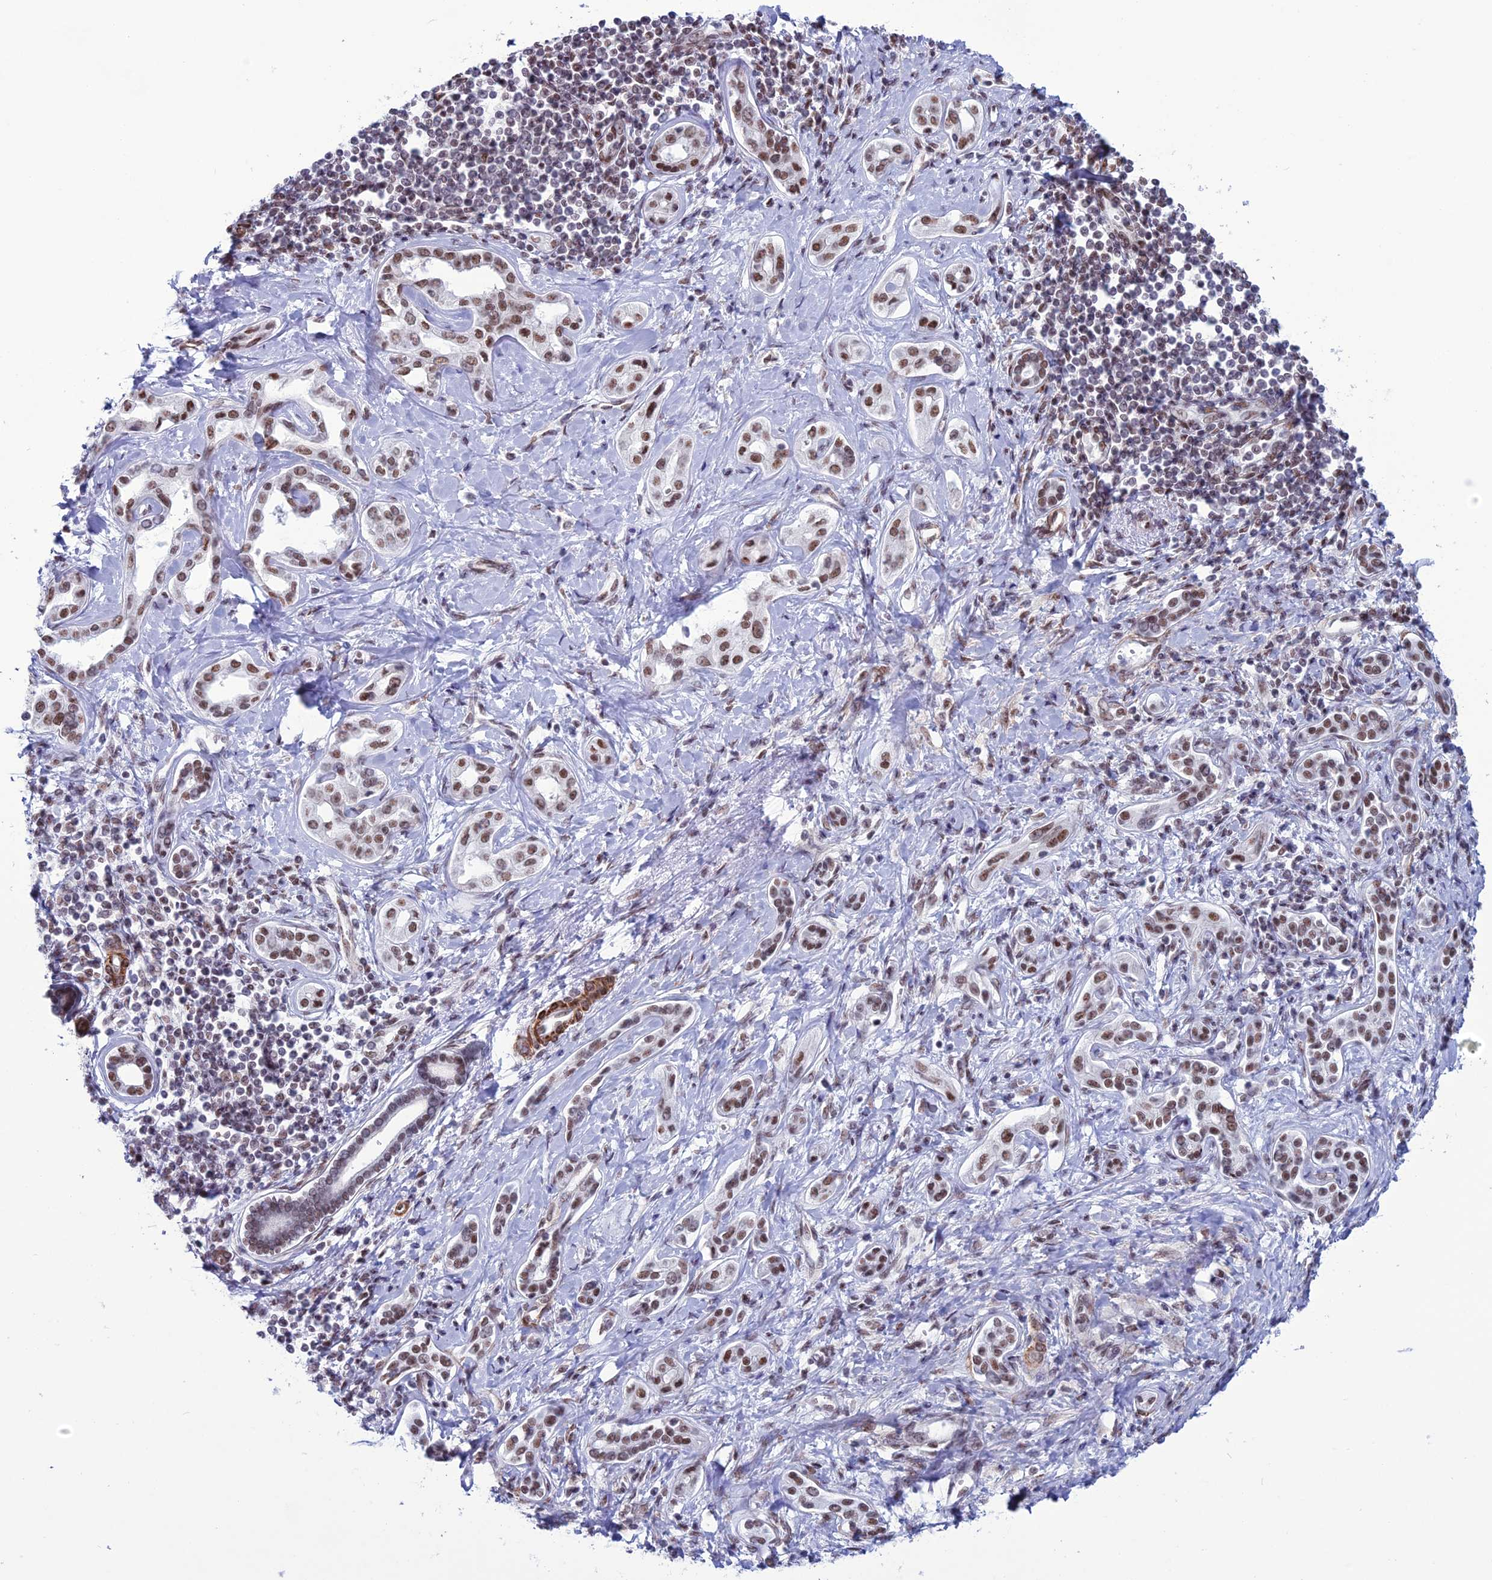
{"staining": {"intensity": "moderate", "quantity": ">75%", "location": "nuclear"}, "tissue": "liver cancer", "cell_type": "Tumor cells", "image_type": "cancer", "snomed": [{"axis": "morphology", "description": "Cholangiocarcinoma"}, {"axis": "topography", "description": "Liver"}], "caption": "IHC histopathology image of neoplastic tissue: cholangiocarcinoma (liver) stained using IHC exhibits medium levels of moderate protein expression localized specifically in the nuclear of tumor cells, appearing as a nuclear brown color.", "gene": "U2AF1", "patient": {"sex": "female", "age": 77}}